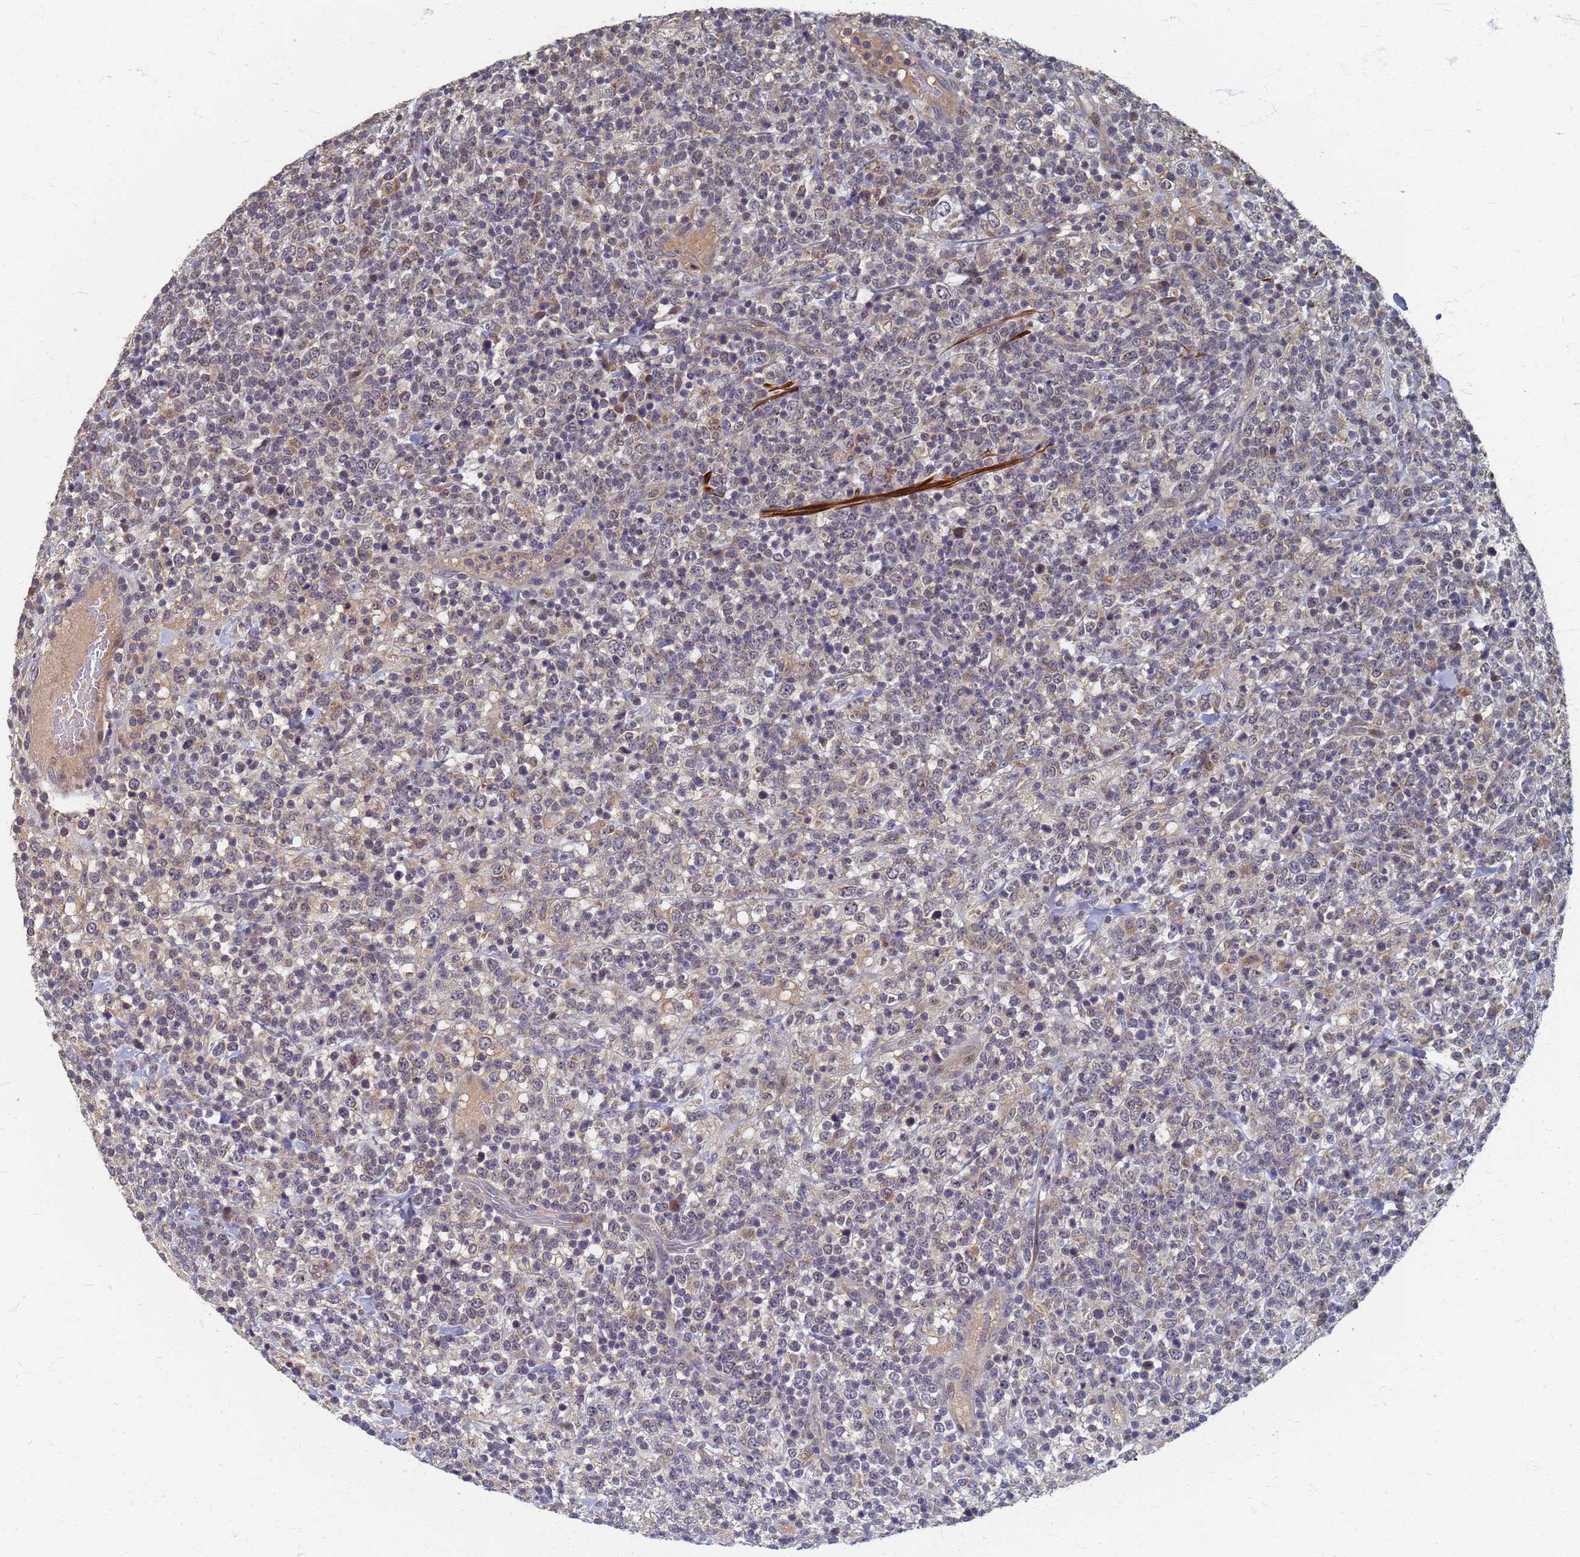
{"staining": {"intensity": "negative", "quantity": "none", "location": "none"}, "tissue": "lymphoma", "cell_type": "Tumor cells", "image_type": "cancer", "snomed": [{"axis": "morphology", "description": "Malignant lymphoma, non-Hodgkin's type, High grade"}, {"axis": "topography", "description": "Colon"}], "caption": "IHC of human high-grade malignant lymphoma, non-Hodgkin's type demonstrates no staining in tumor cells. The staining is performed using DAB brown chromogen with nuclei counter-stained in using hematoxylin.", "gene": "ATPAF1", "patient": {"sex": "female", "age": 53}}